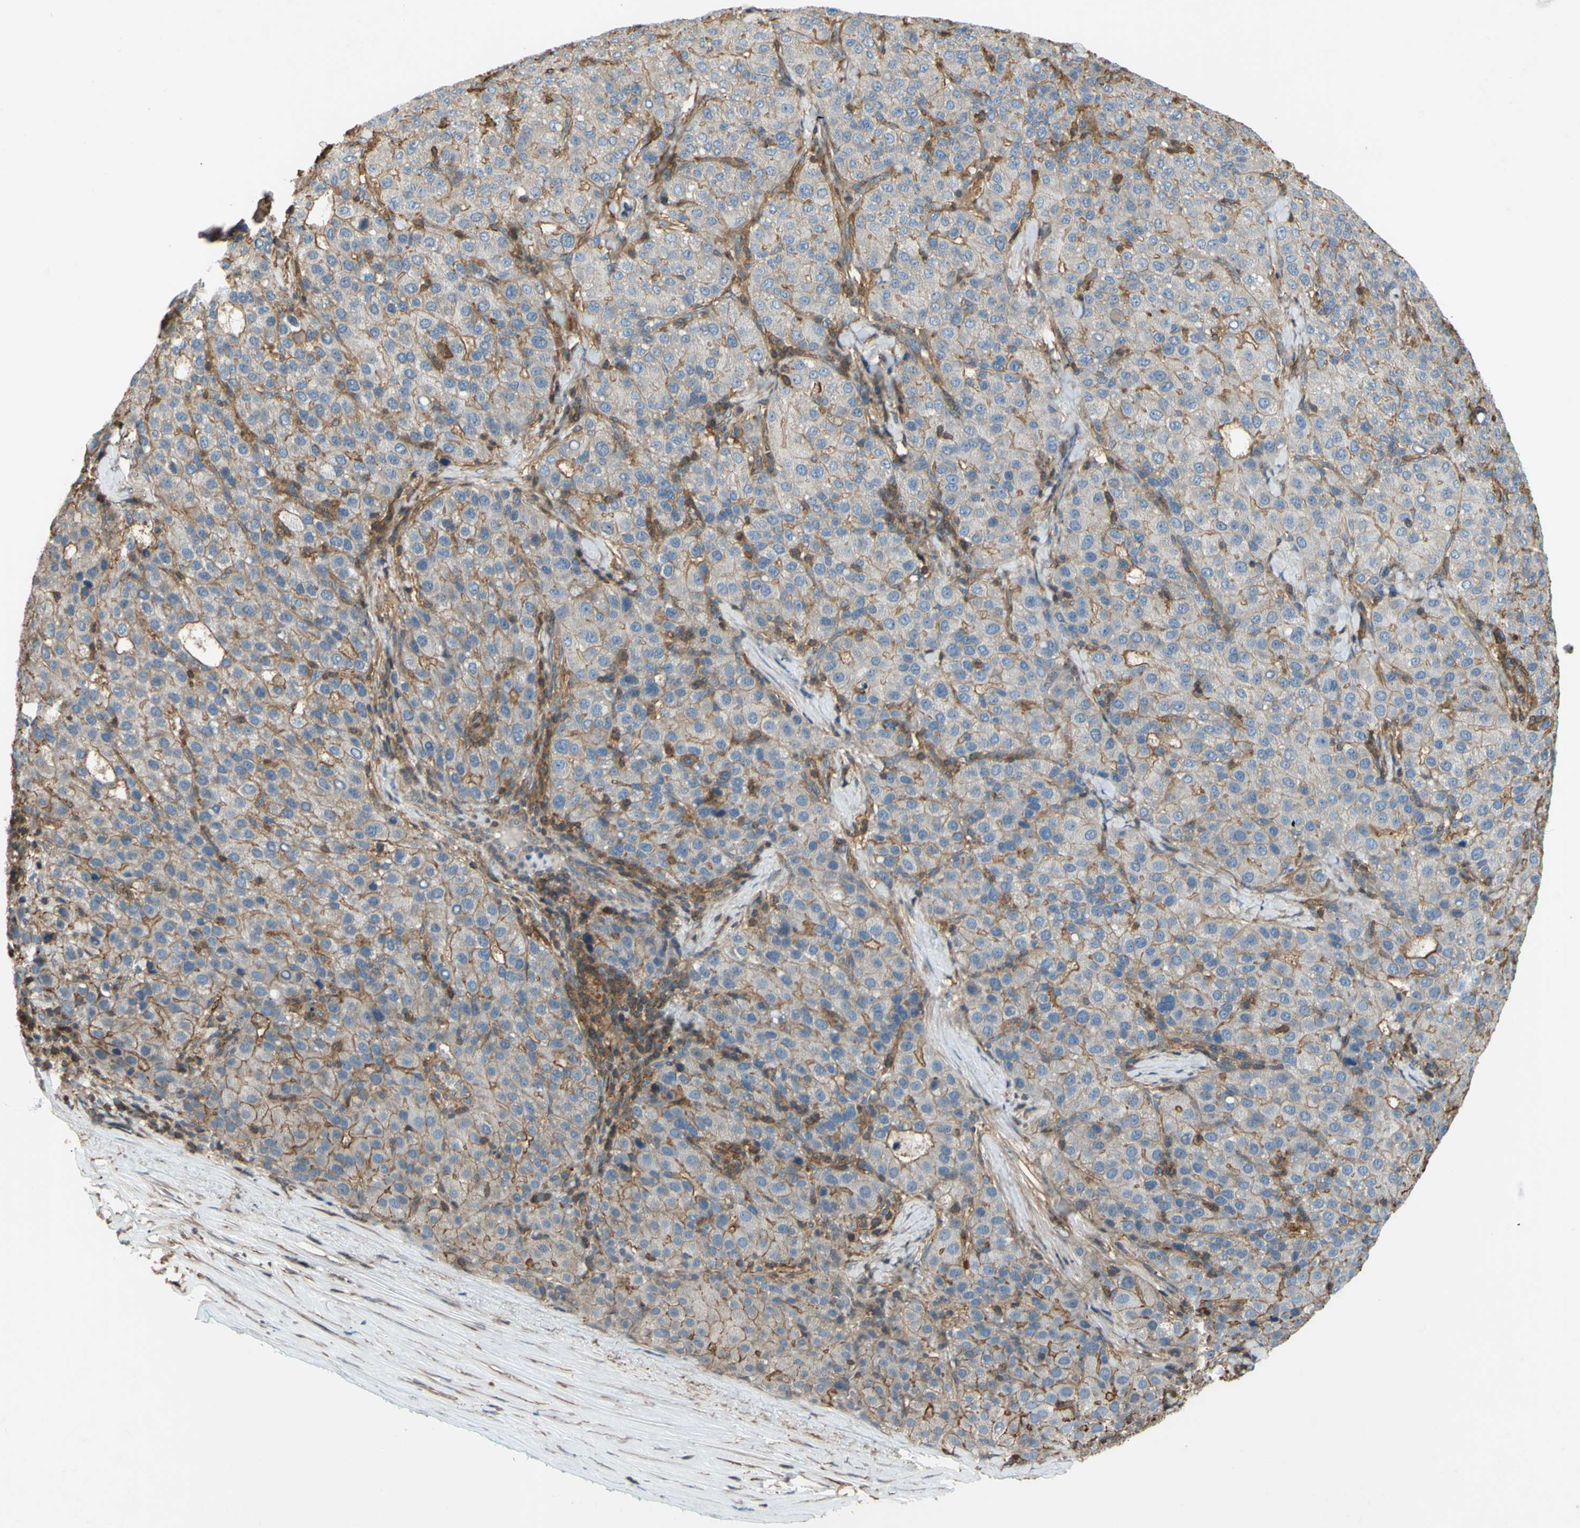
{"staining": {"intensity": "moderate", "quantity": "25%-75%", "location": "cytoplasmic/membranous"}, "tissue": "liver cancer", "cell_type": "Tumor cells", "image_type": "cancer", "snomed": [{"axis": "morphology", "description": "Carcinoma, Hepatocellular, NOS"}, {"axis": "topography", "description": "Liver"}], "caption": "About 25%-75% of tumor cells in human liver hepatocellular carcinoma demonstrate moderate cytoplasmic/membranous protein positivity as visualized by brown immunohistochemical staining.", "gene": "ADD3", "patient": {"sex": "male", "age": 65}}